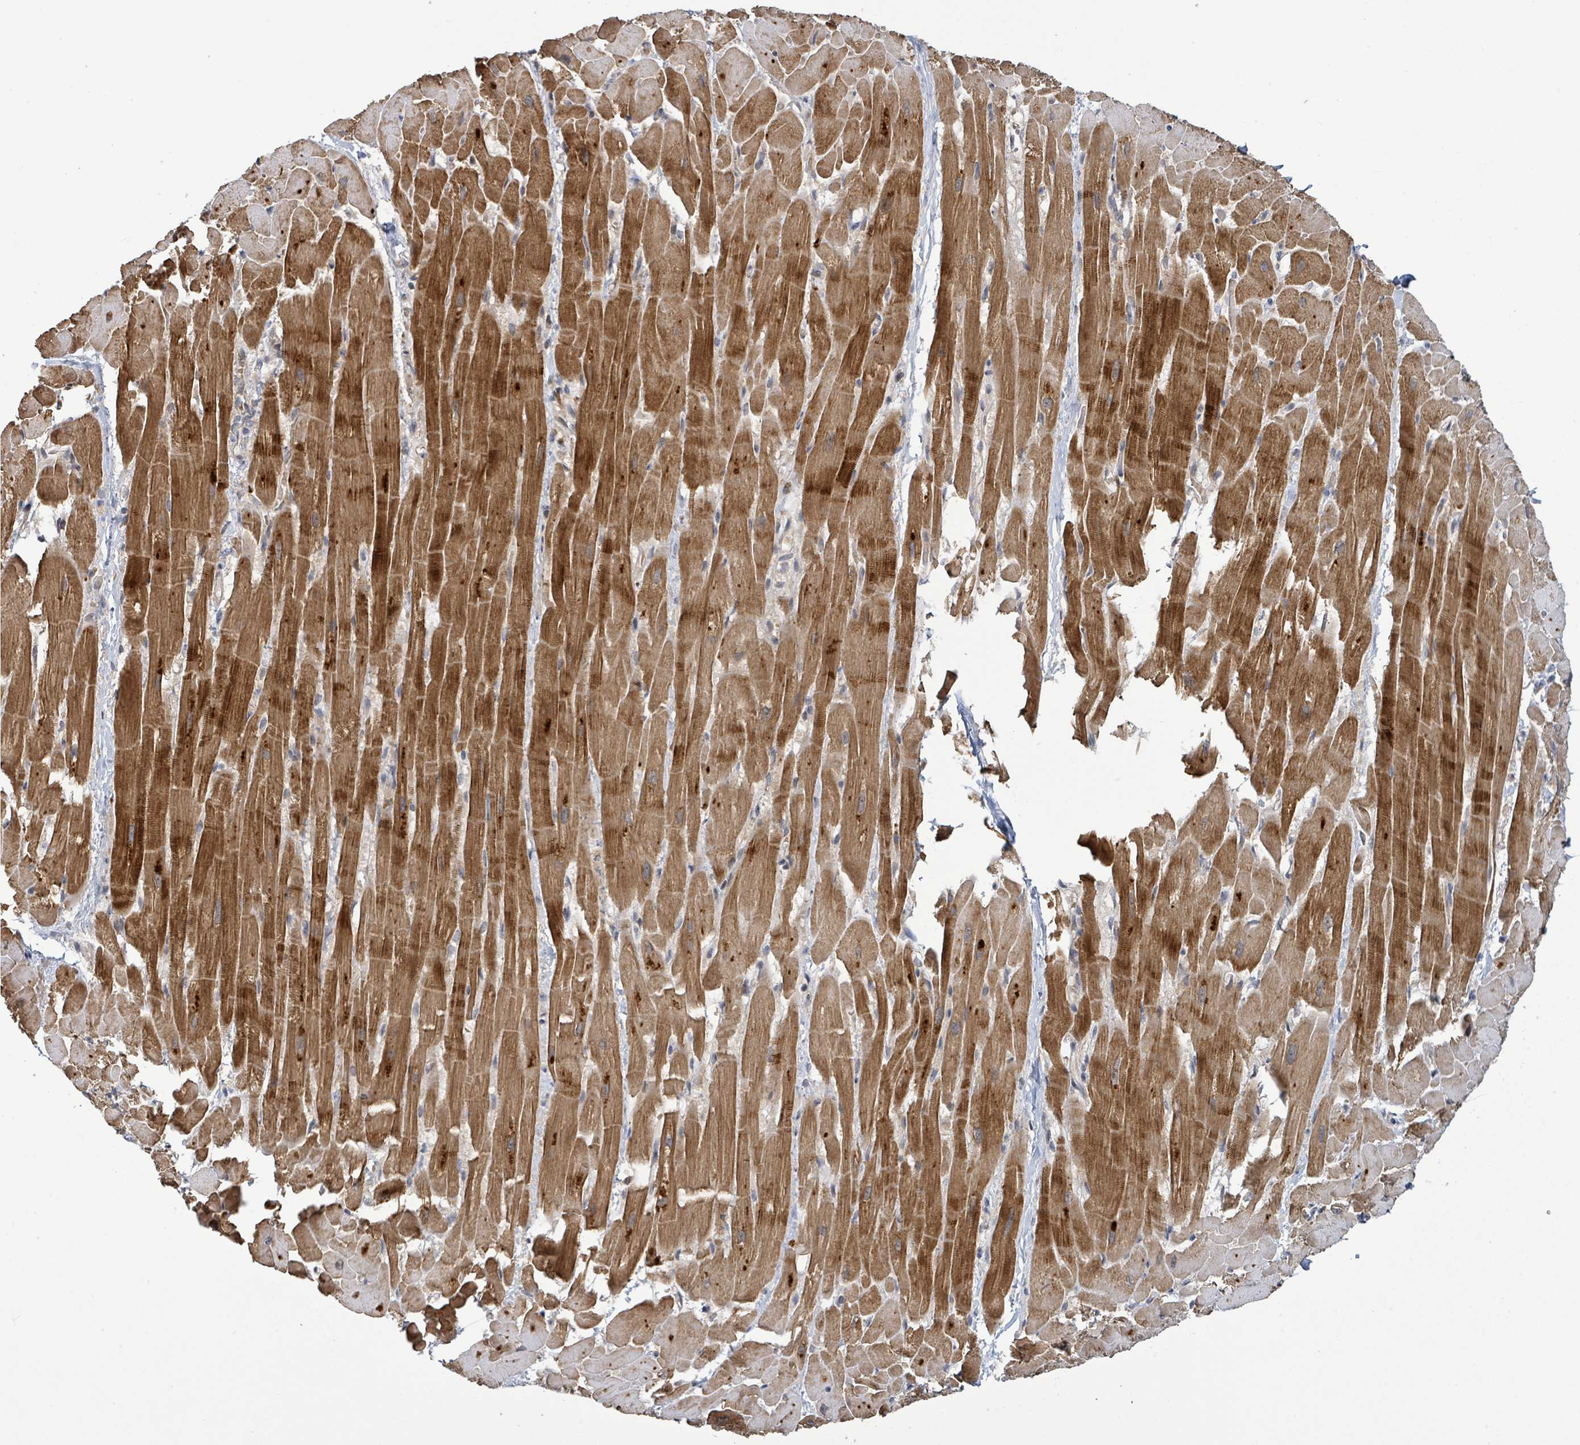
{"staining": {"intensity": "strong", "quantity": ">75%", "location": "cytoplasmic/membranous"}, "tissue": "heart muscle", "cell_type": "Cardiomyocytes", "image_type": "normal", "snomed": [{"axis": "morphology", "description": "Normal tissue, NOS"}, {"axis": "topography", "description": "Heart"}], "caption": "Protein analysis of benign heart muscle displays strong cytoplasmic/membranous staining in approximately >75% of cardiomyocytes.", "gene": "ITGA11", "patient": {"sex": "male", "age": 37}}